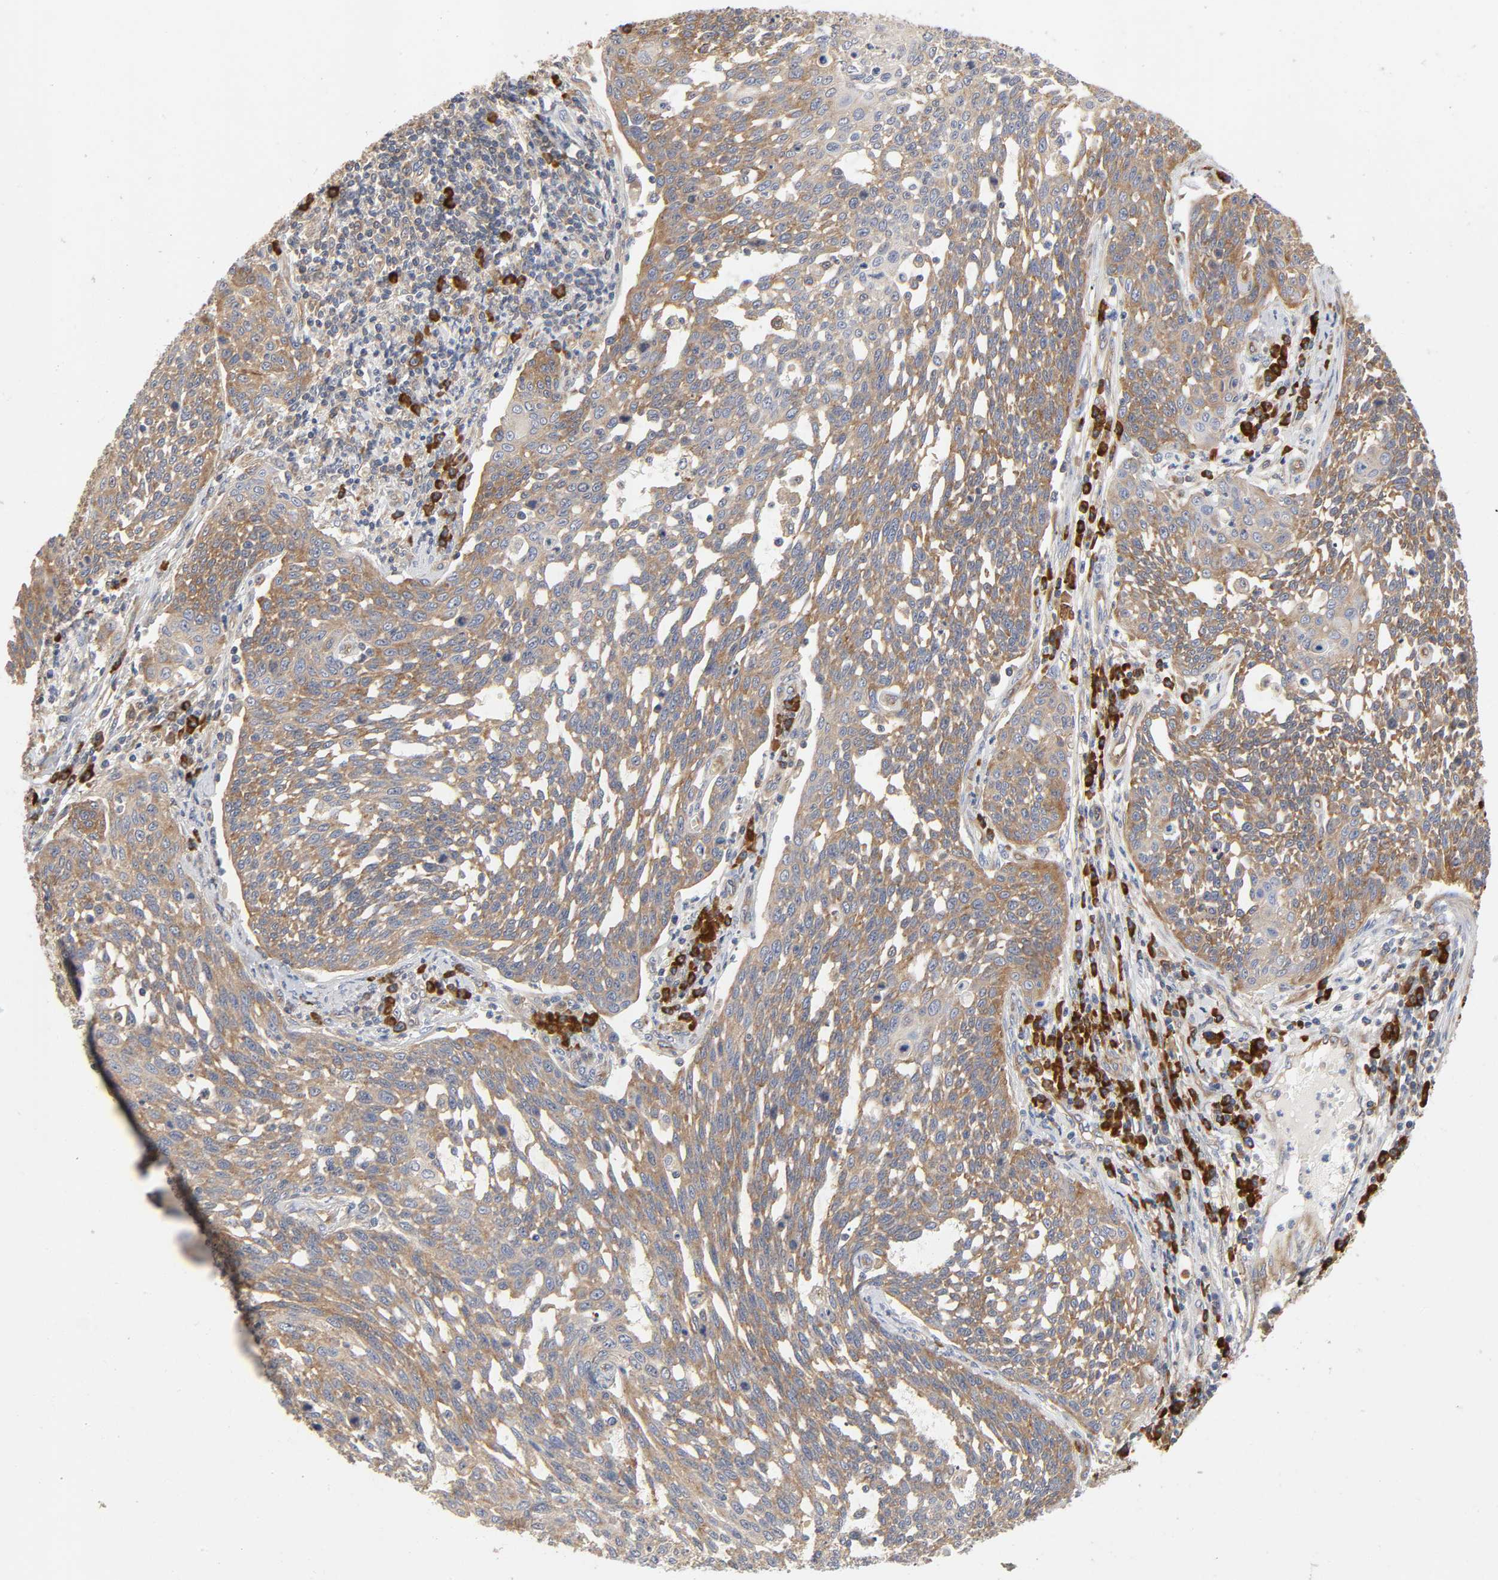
{"staining": {"intensity": "weak", "quantity": ">75%", "location": "cytoplasmic/membranous"}, "tissue": "cervical cancer", "cell_type": "Tumor cells", "image_type": "cancer", "snomed": [{"axis": "morphology", "description": "Squamous cell carcinoma, NOS"}, {"axis": "topography", "description": "Cervix"}], "caption": "High-power microscopy captured an IHC image of squamous cell carcinoma (cervical), revealing weak cytoplasmic/membranous positivity in about >75% of tumor cells.", "gene": "SCHIP1", "patient": {"sex": "female", "age": 34}}